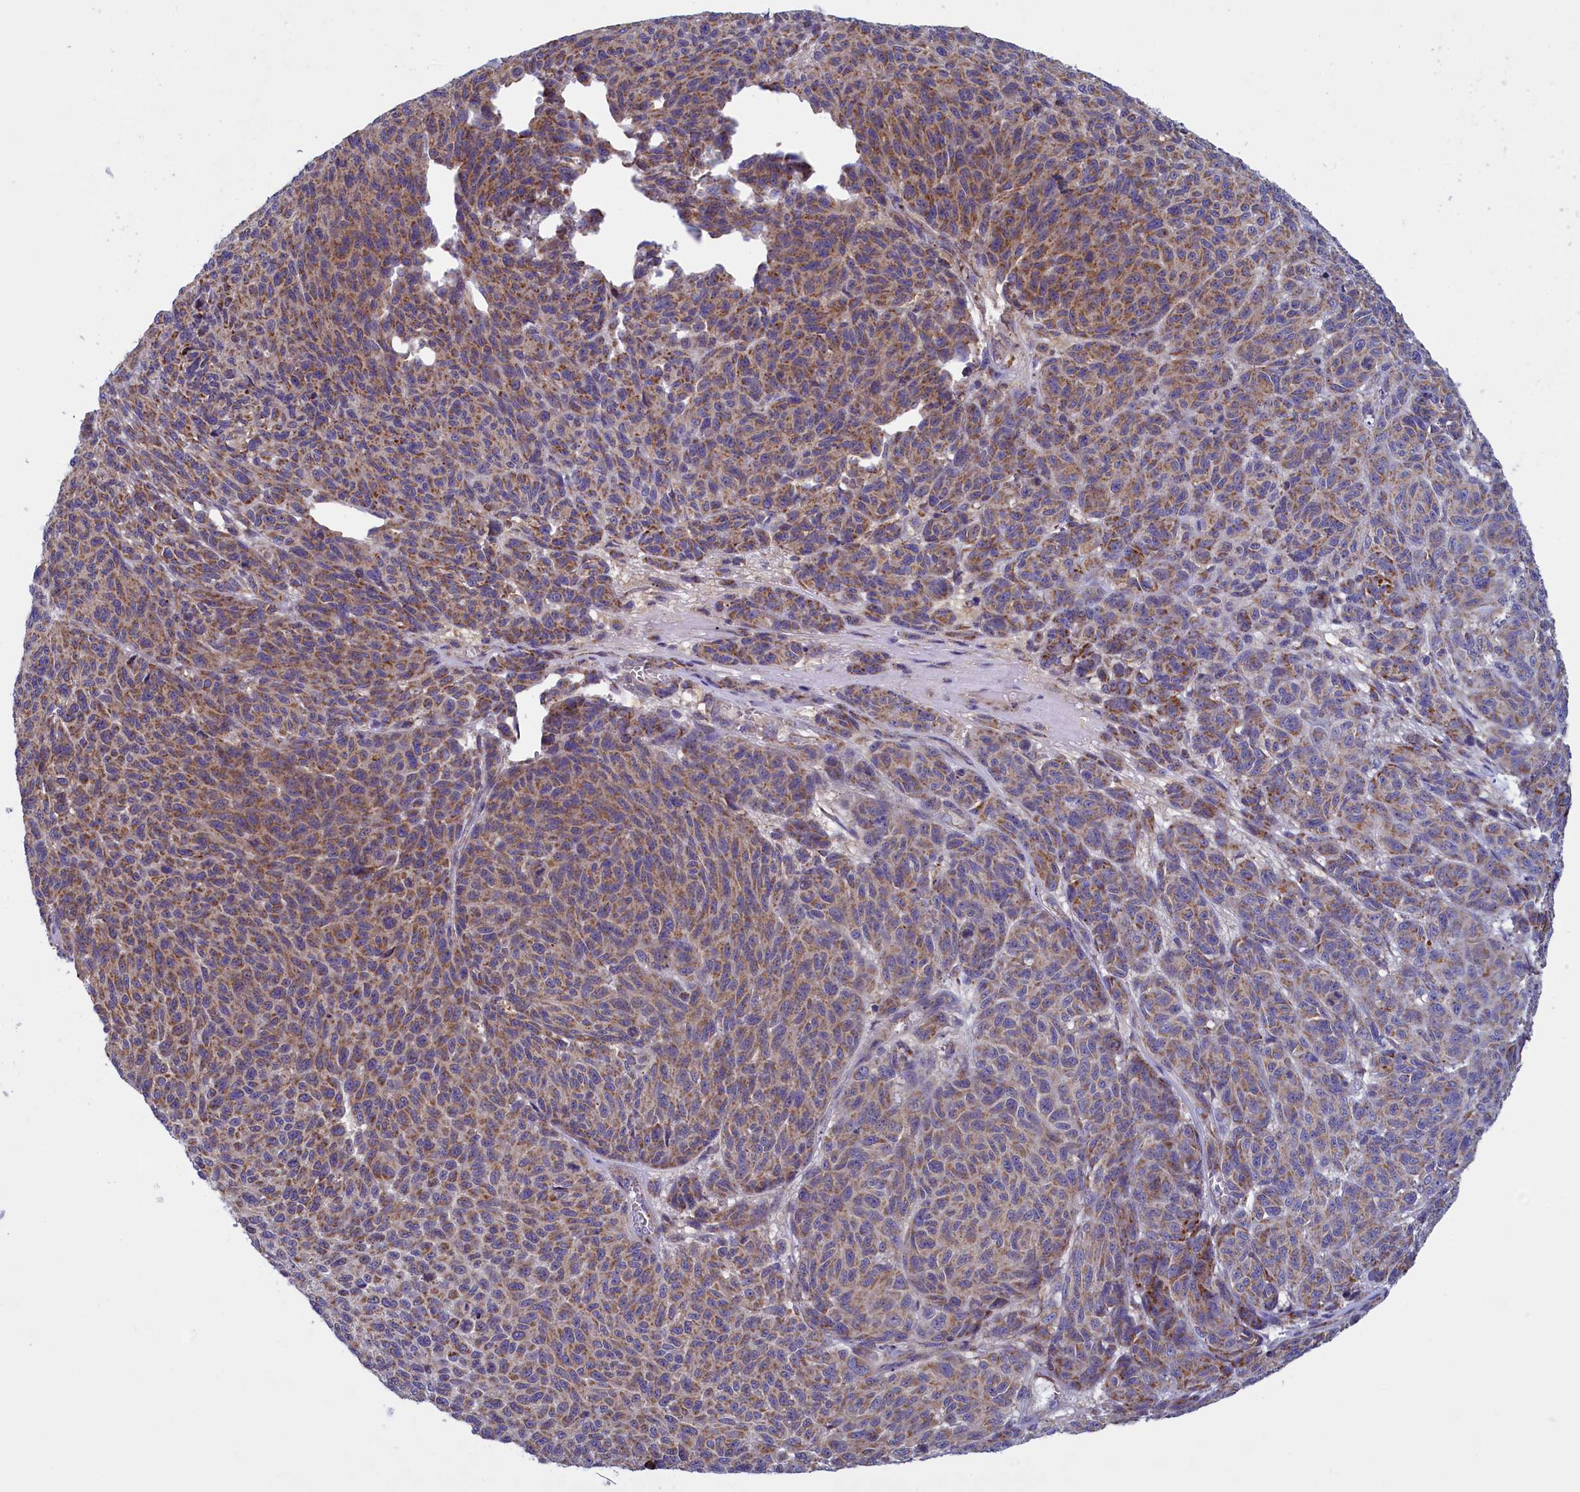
{"staining": {"intensity": "moderate", "quantity": ">75%", "location": "cytoplasmic/membranous"}, "tissue": "melanoma", "cell_type": "Tumor cells", "image_type": "cancer", "snomed": [{"axis": "morphology", "description": "Malignant melanoma, NOS"}, {"axis": "topography", "description": "Skin"}], "caption": "Melanoma was stained to show a protein in brown. There is medium levels of moderate cytoplasmic/membranous positivity in about >75% of tumor cells.", "gene": "IFT122", "patient": {"sex": "male", "age": 49}}